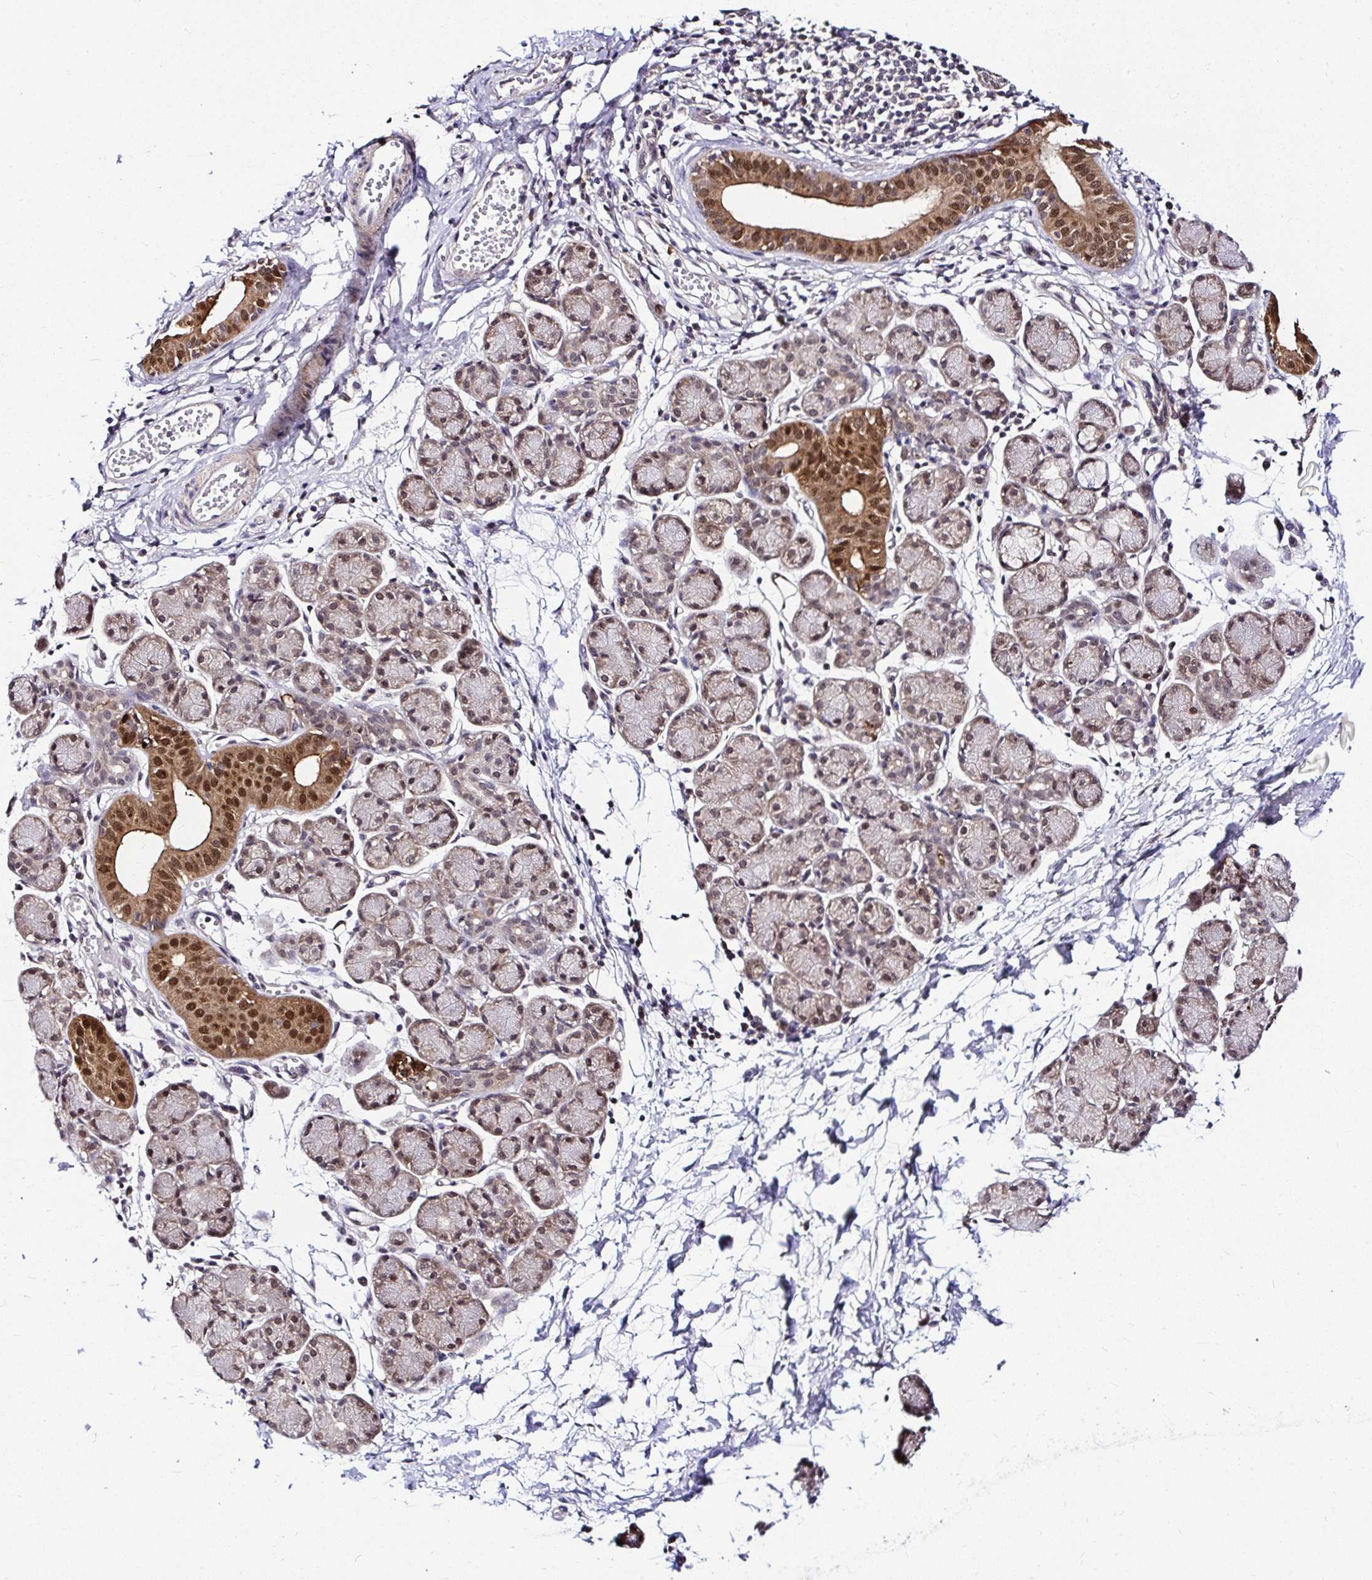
{"staining": {"intensity": "moderate", "quantity": ">75%", "location": "cytoplasmic/membranous,nuclear"}, "tissue": "salivary gland", "cell_type": "Glandular cells", "image_type": "normal", "snomed": [{"axis": "morphology", "description": "Normal tissue, NOS"}, {"axis": "morphology", "description": "Inflammation, NOS"}, {"axis": "topography", "description": "Lymph node"}, {"axis": "topography", "description": "Salivary gland"}], "caption": "The immunohistochemical stain labels moderate cytoplasmic/membranous,nuclear positivity in glandular cells of benign salivary gland.", "gene": "PIN4", "patient": {"sex": "male", "age": 3}}